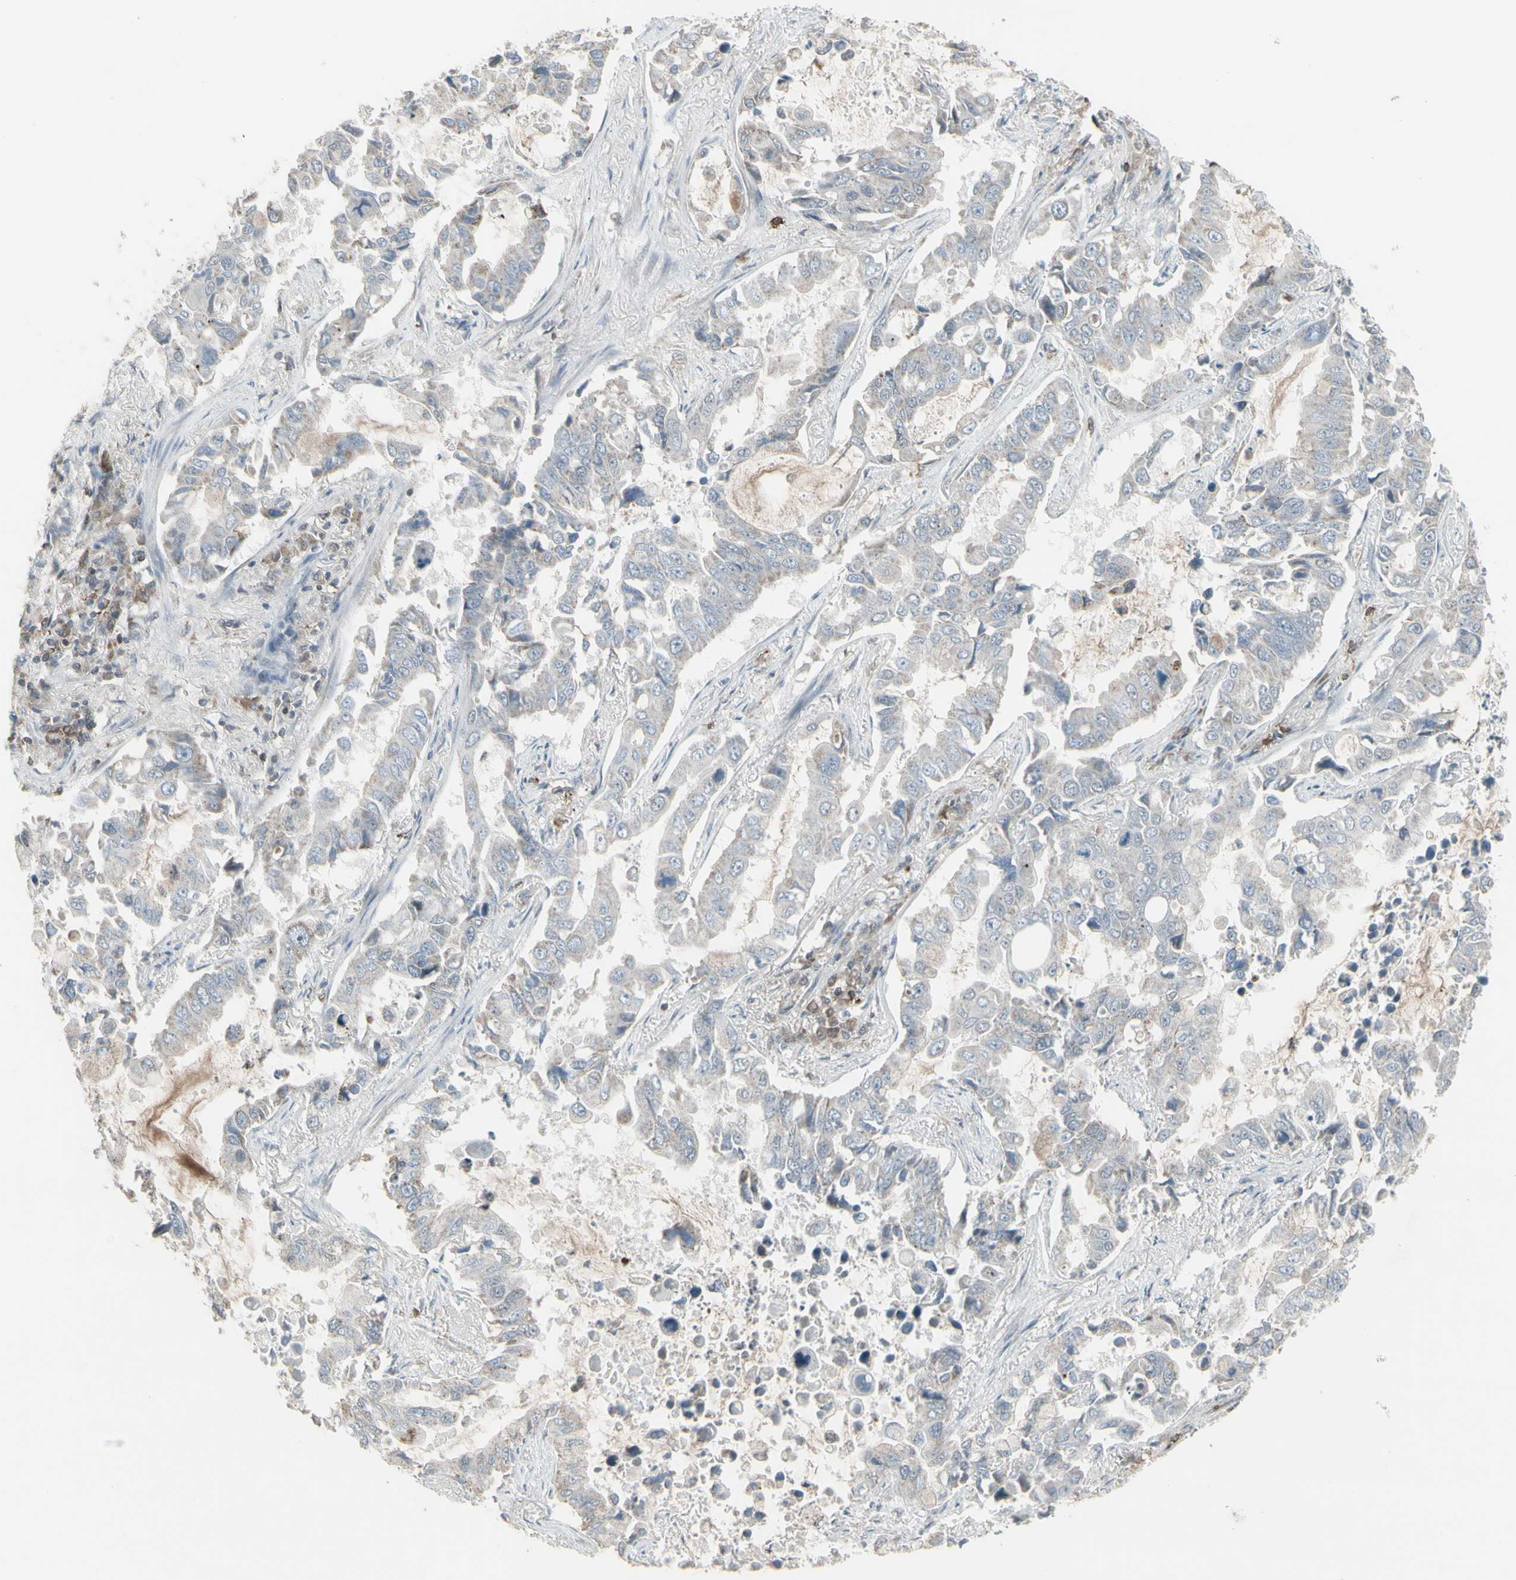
{"staining": {"intensity": "weak", "quantity": "<25%", "location": "cytoplasmic/membranous"}, "tissue": "lung cancer", "cell_type": "Tumor cells", "image_type": "cancer", "snomed": [{"axis": "morphology", "description": "Adenocarcinoma, NOS"}, {"axis": "topography", "description": "Lung"}], "caption": "A histopathology image of human adenocarcinoma (lung) is negative for staining in tumor cells.", "gene": "SAMSN1", "patient": {"sex": "male", "age": 64}}